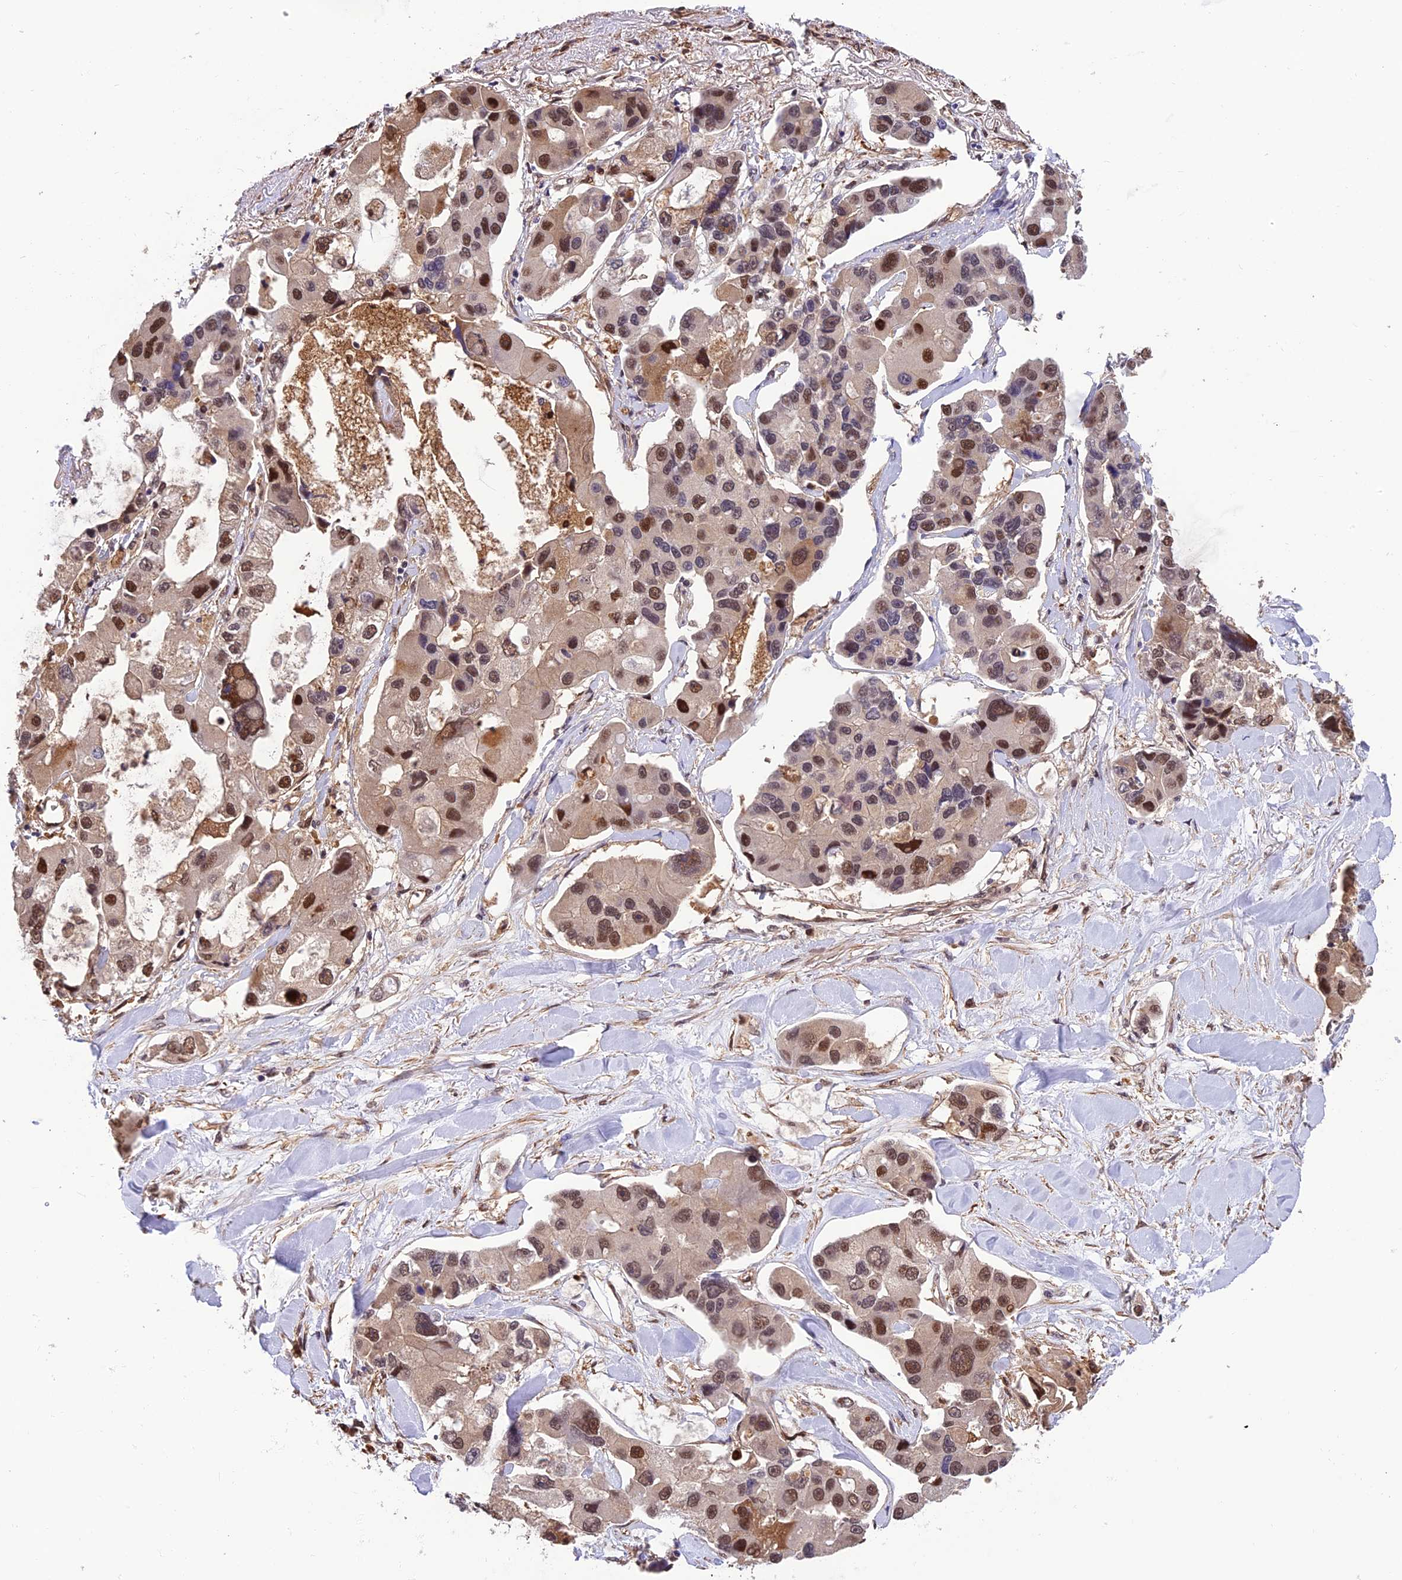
{"staining": {"intensity": "moderate", "quantity": ">75%", "location": "nuclear"}, "tissue": "lung cancer", "cell_type": "Tumor cells", "image_type": "cancer", "snomed": [{"axis": "morphology", "description": "Adenocarcinoma, NOS"}, {"axis": "topography", "description": "Lung"}], "caption": "A brown stain shows moderate nuclear staining of a protein in lung cancer (adenocarcinoma) tumor cells.", "gene": "PSMB3", "patient": {"sex": "female", "age": 54}}